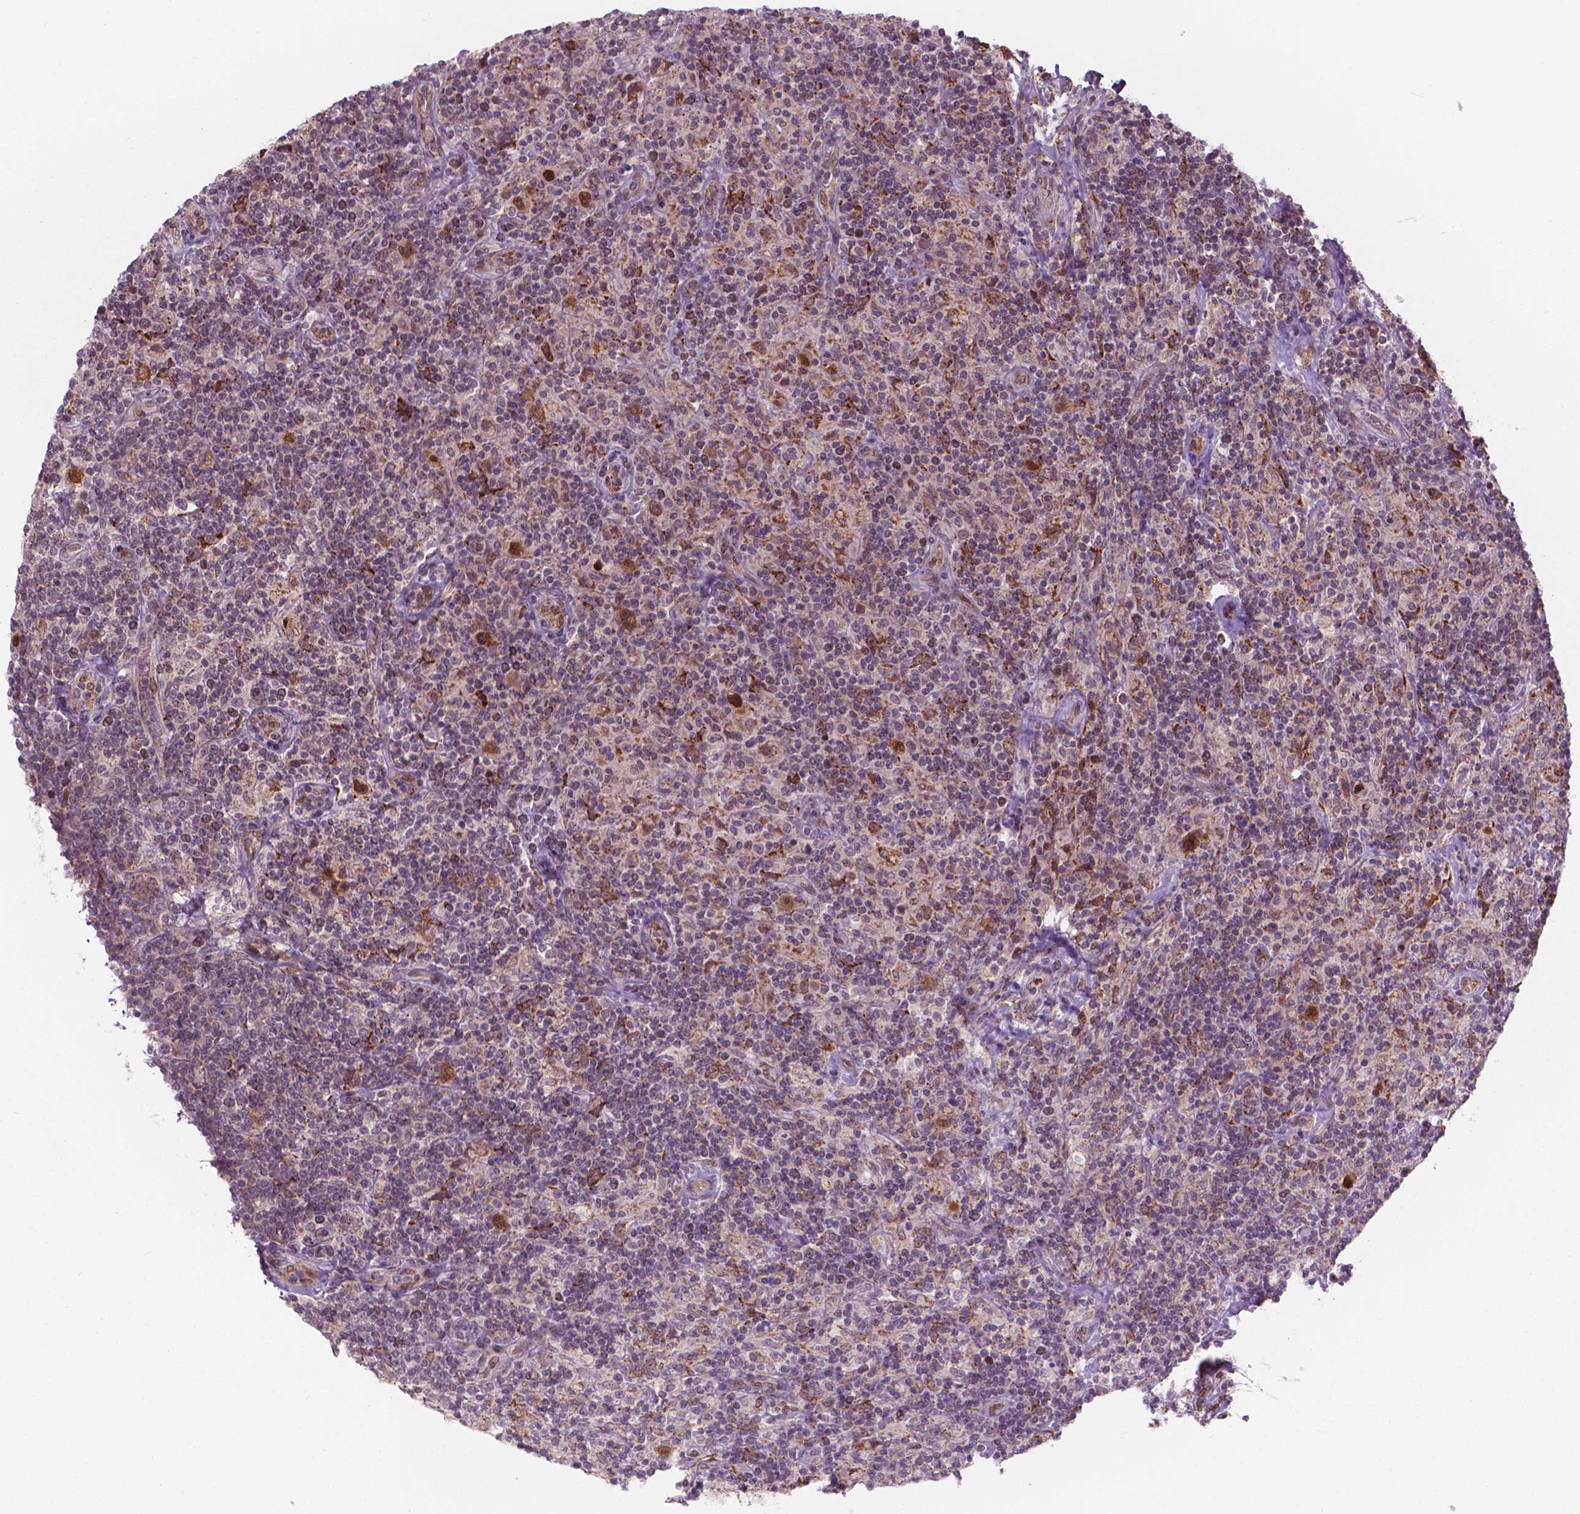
{"staining": {"intensity": "negative", "quantity": "none", "location": "none"}, "tissue": "lymphoma", "cell_type": "Tumor cells", "image_type": "cancer", "snomed": [{"axis": "morphology", "description": "Hodgkin's disease, NOS"}, {"axis": "topography", "description": "Lymph node"}], "caption": "Immunohistochemistry (IHC) photomicrograph of lymphoma stained for a protein (brown), which exhibits no expression in tumor cells.", "gene": "NFAT5", "patient": {"sex": "male", "age": 70}}